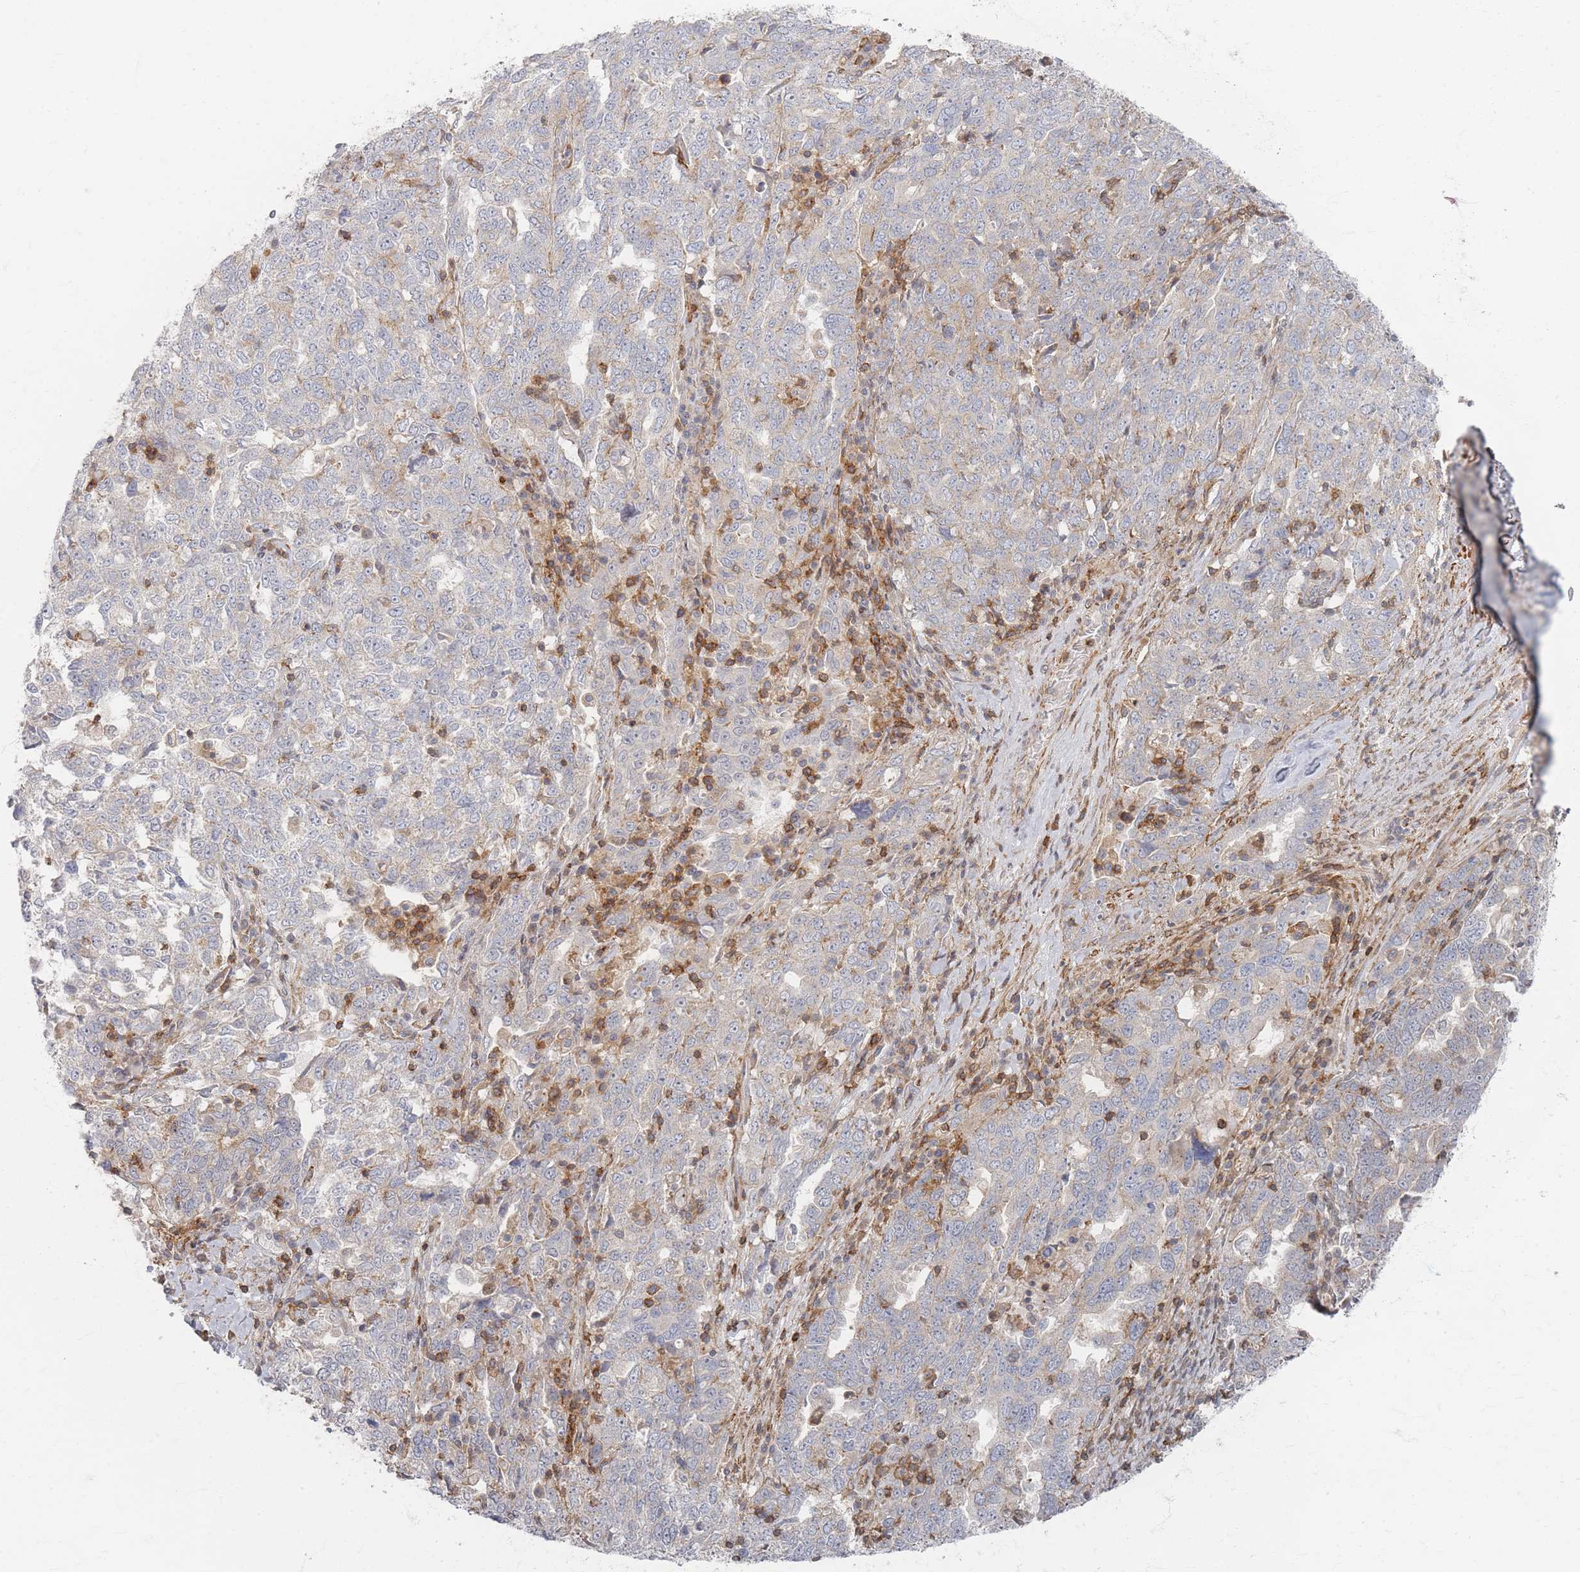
{"staining": {"intensity": "weak", "quantity": "25%-75%", "location": "cytoplasmic/membranous"}, "tissue": "ovarian cancer", "cell_type": "Tumor cells", "image_type": "cancer", "snomed": [{"axis": "morphology", "description": "Carcinoma, endometroid"}, {"axis": "topography", "description": "Ovary"}], "caption": "Ovarian cancer was stained to show a protein in brown. There is low levels of weak cytoplasmic/membranous positivity in approximately 25%-75% of tumor cells. (Brightfield microscopy of DAB IHC at high magnification).", "gene": "ZNF852", "patient": {"sex": "female", "age": 62}}